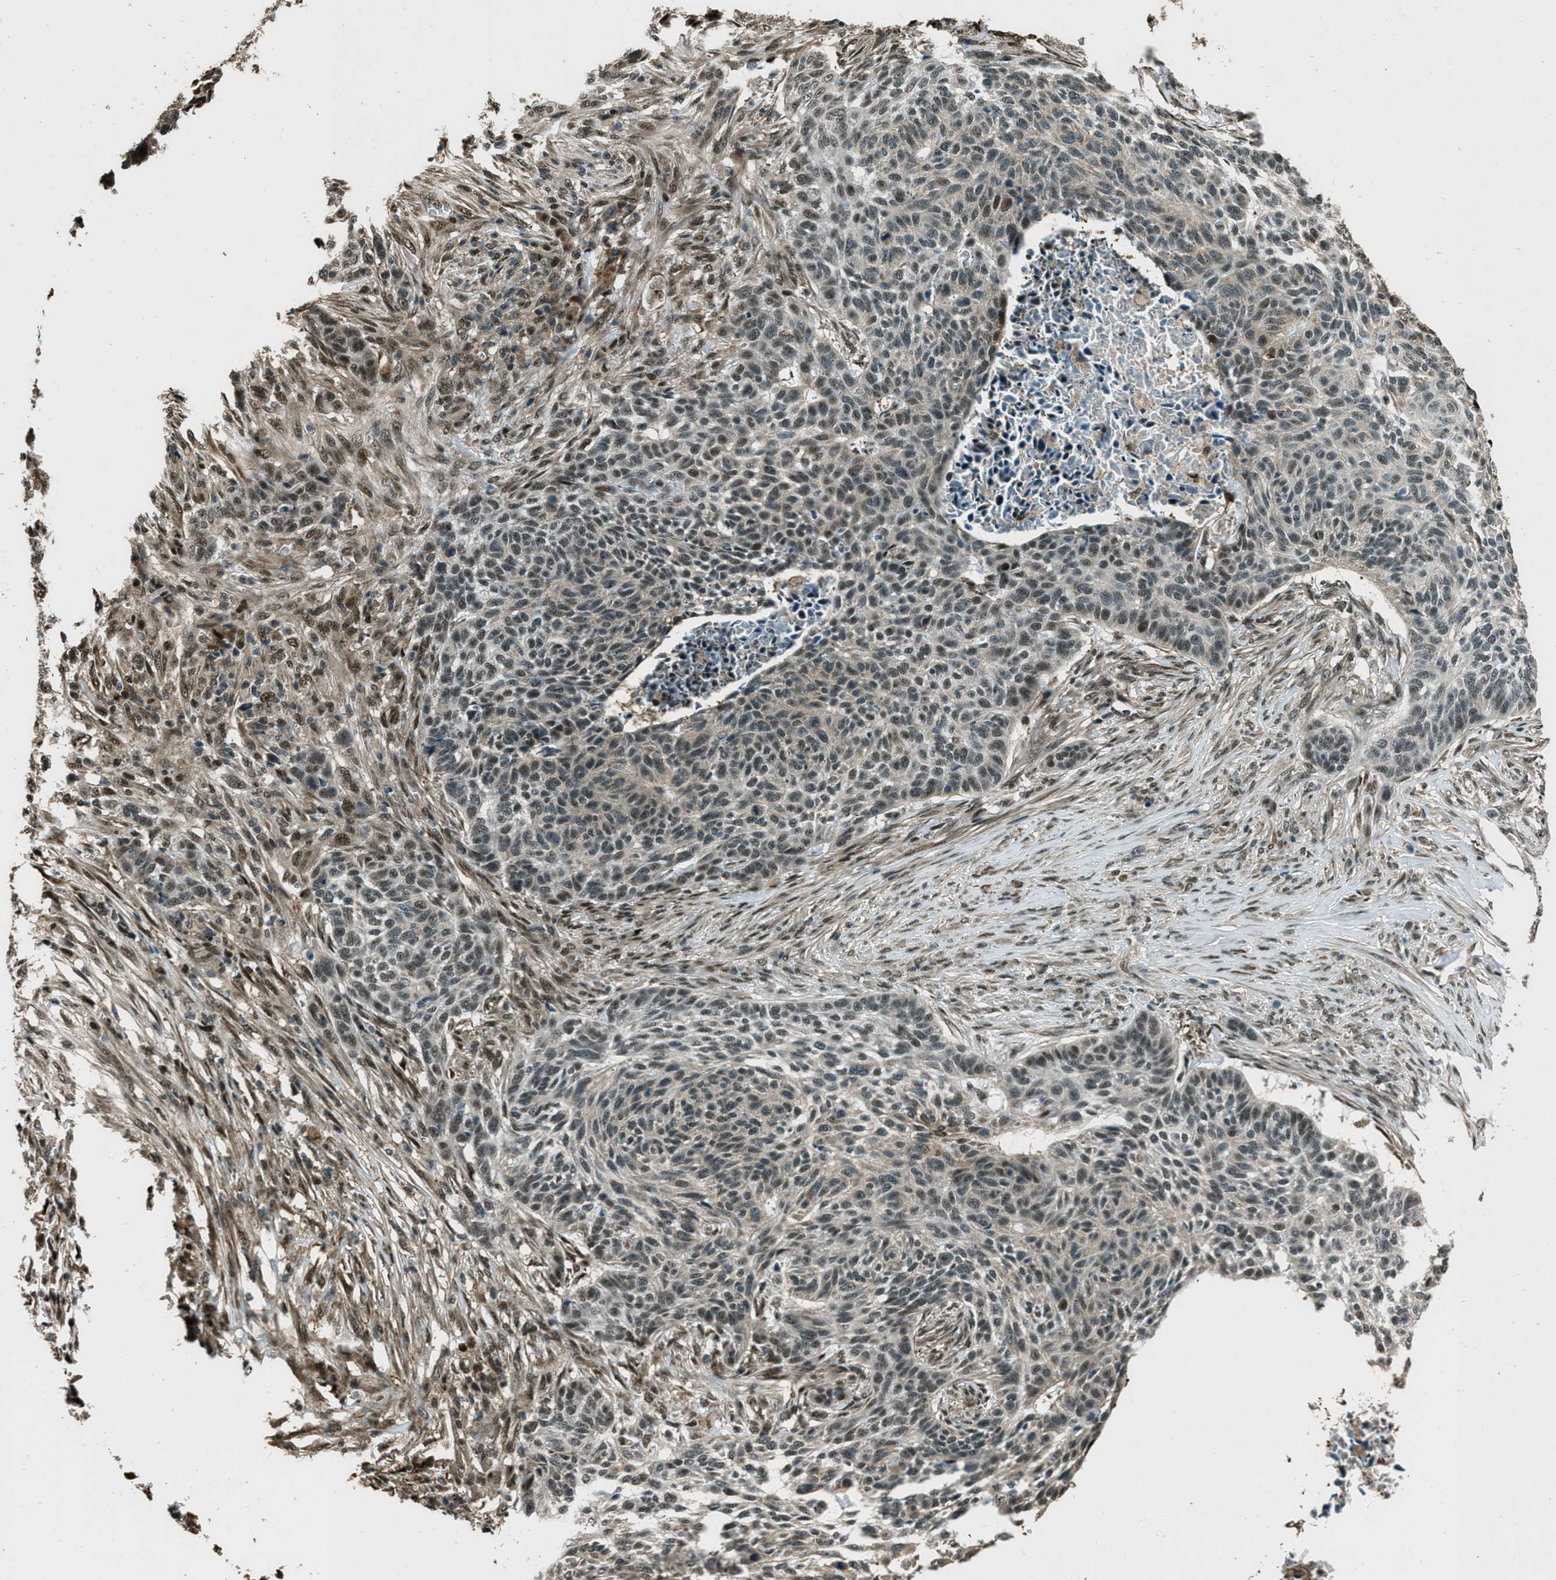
{"staining": {"intensity": "weak", "quantity": "<25%", "location": "cytoplasmic/membranous,nuclear"}, "tissue": "skin cancer", "cell_type": "Tumor cells", "image_type": "cancer", "snomed": [{"axis": "morphology", "description": "Basal cell carcinoma"}, {"axis": "topography", "description": "Skin"}], "caption": "Human basal cell carcinoma (skin) stained for a protein using IHC demonstrates no staining in tumor cells.", "gene": "TARDBP", "patient": {"sex": "male", "age": 85}}